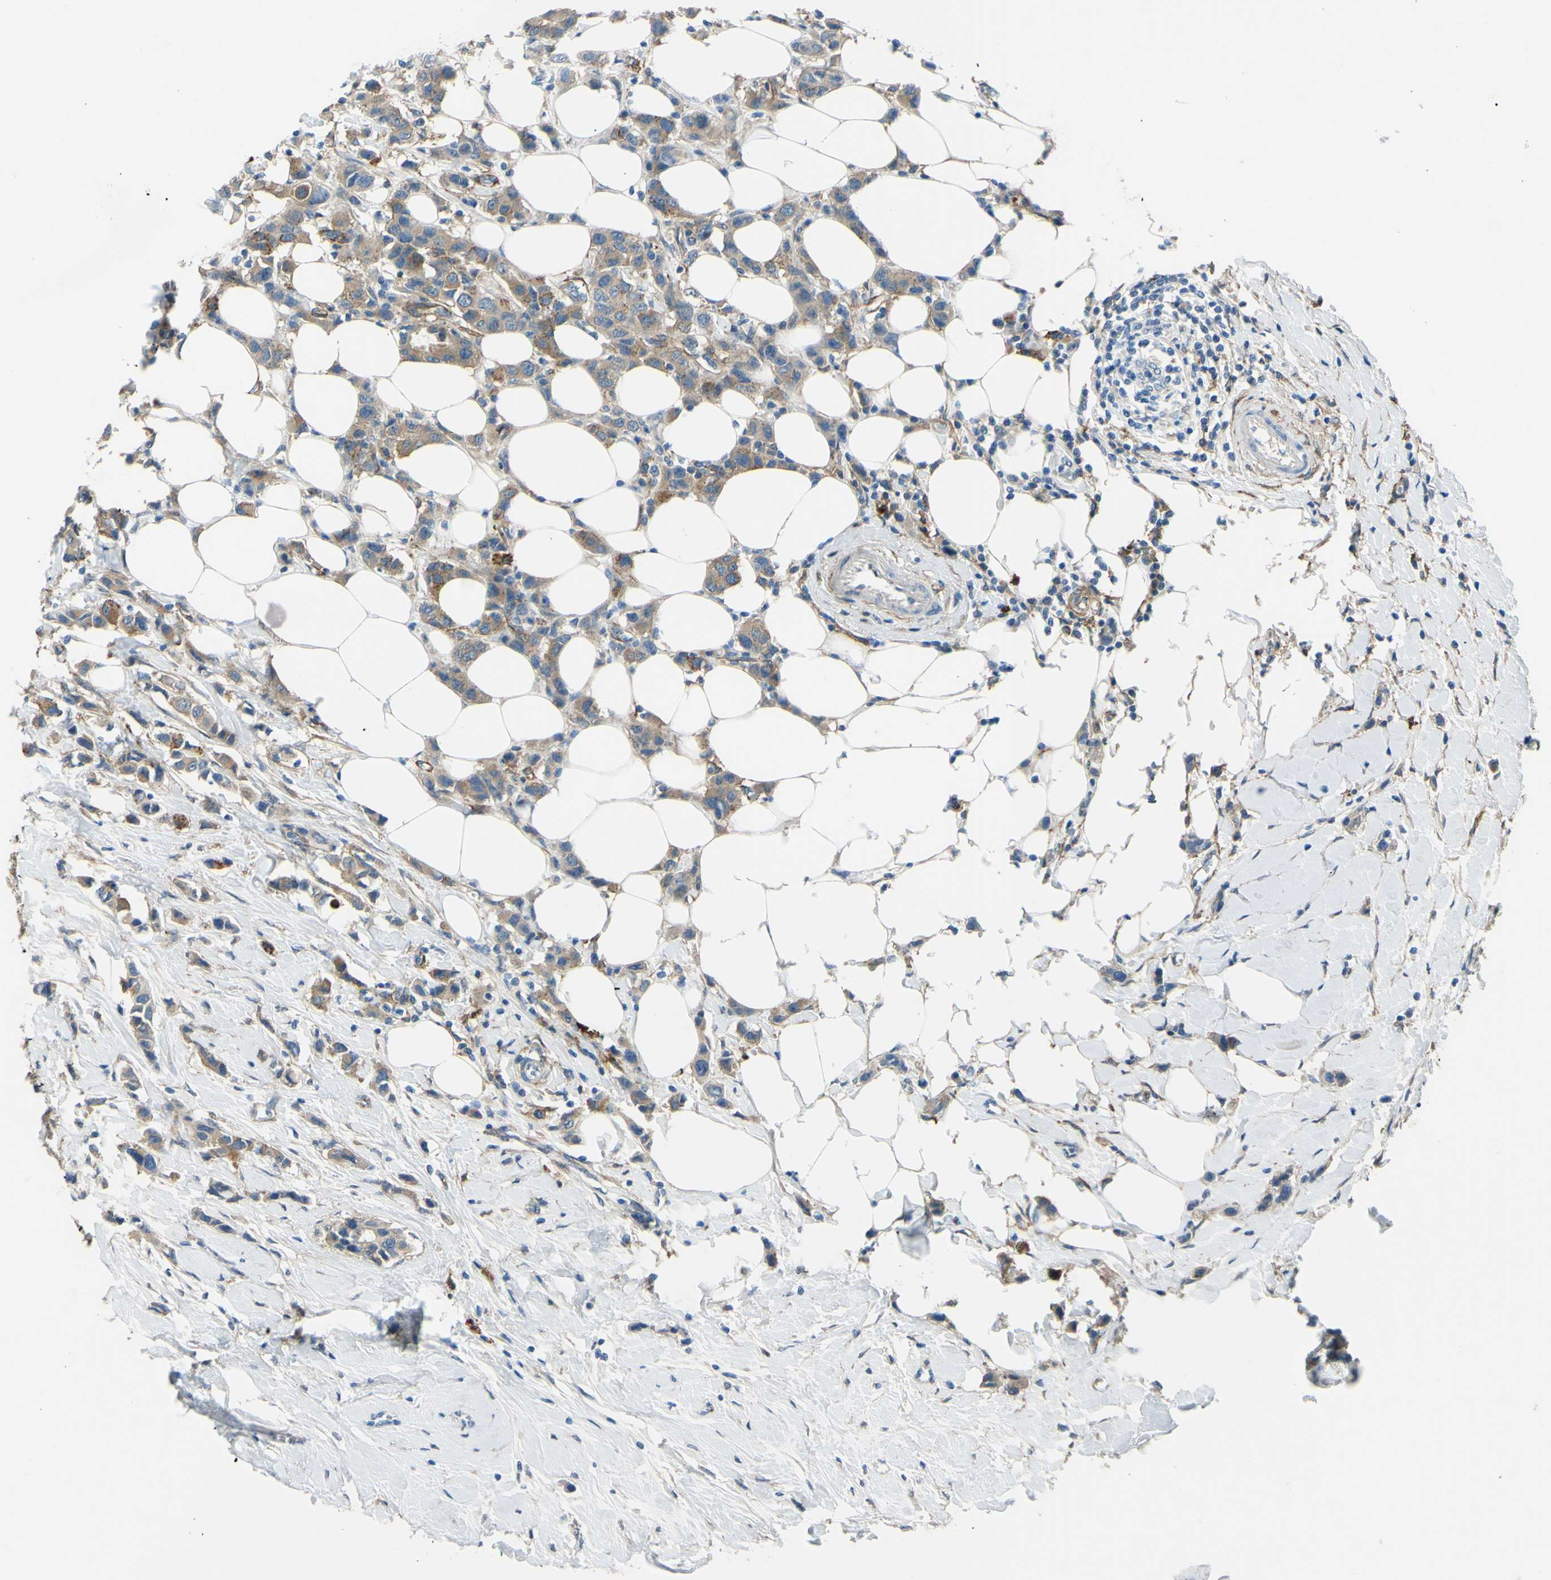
{"staining": {"intensity": "moderate", "quantity": ">75%", "location": "cytoplasmic/membranous"}, "tissue": "breast cancer", "cell_type": "Tumor cells", "image_type": "cancer", "snomed": [{"axis": "morphology", "description": "Normal tissue, NOS"}, {"axis": "morphology", "description": "Duct carcinoma"}, {"axis": "topography", "description": "Breast"}], "caption": "Moderate cytoplasmic/membranous protein positivity is seen in approximately >75% of tumor cells in breast infiltrating ductal carcinoma. (brown staining indicates protein expression, while blue staining denotes nuclei).", "gene": "ARHGAP1", "patient": {"sex": "female", "age": 50}}